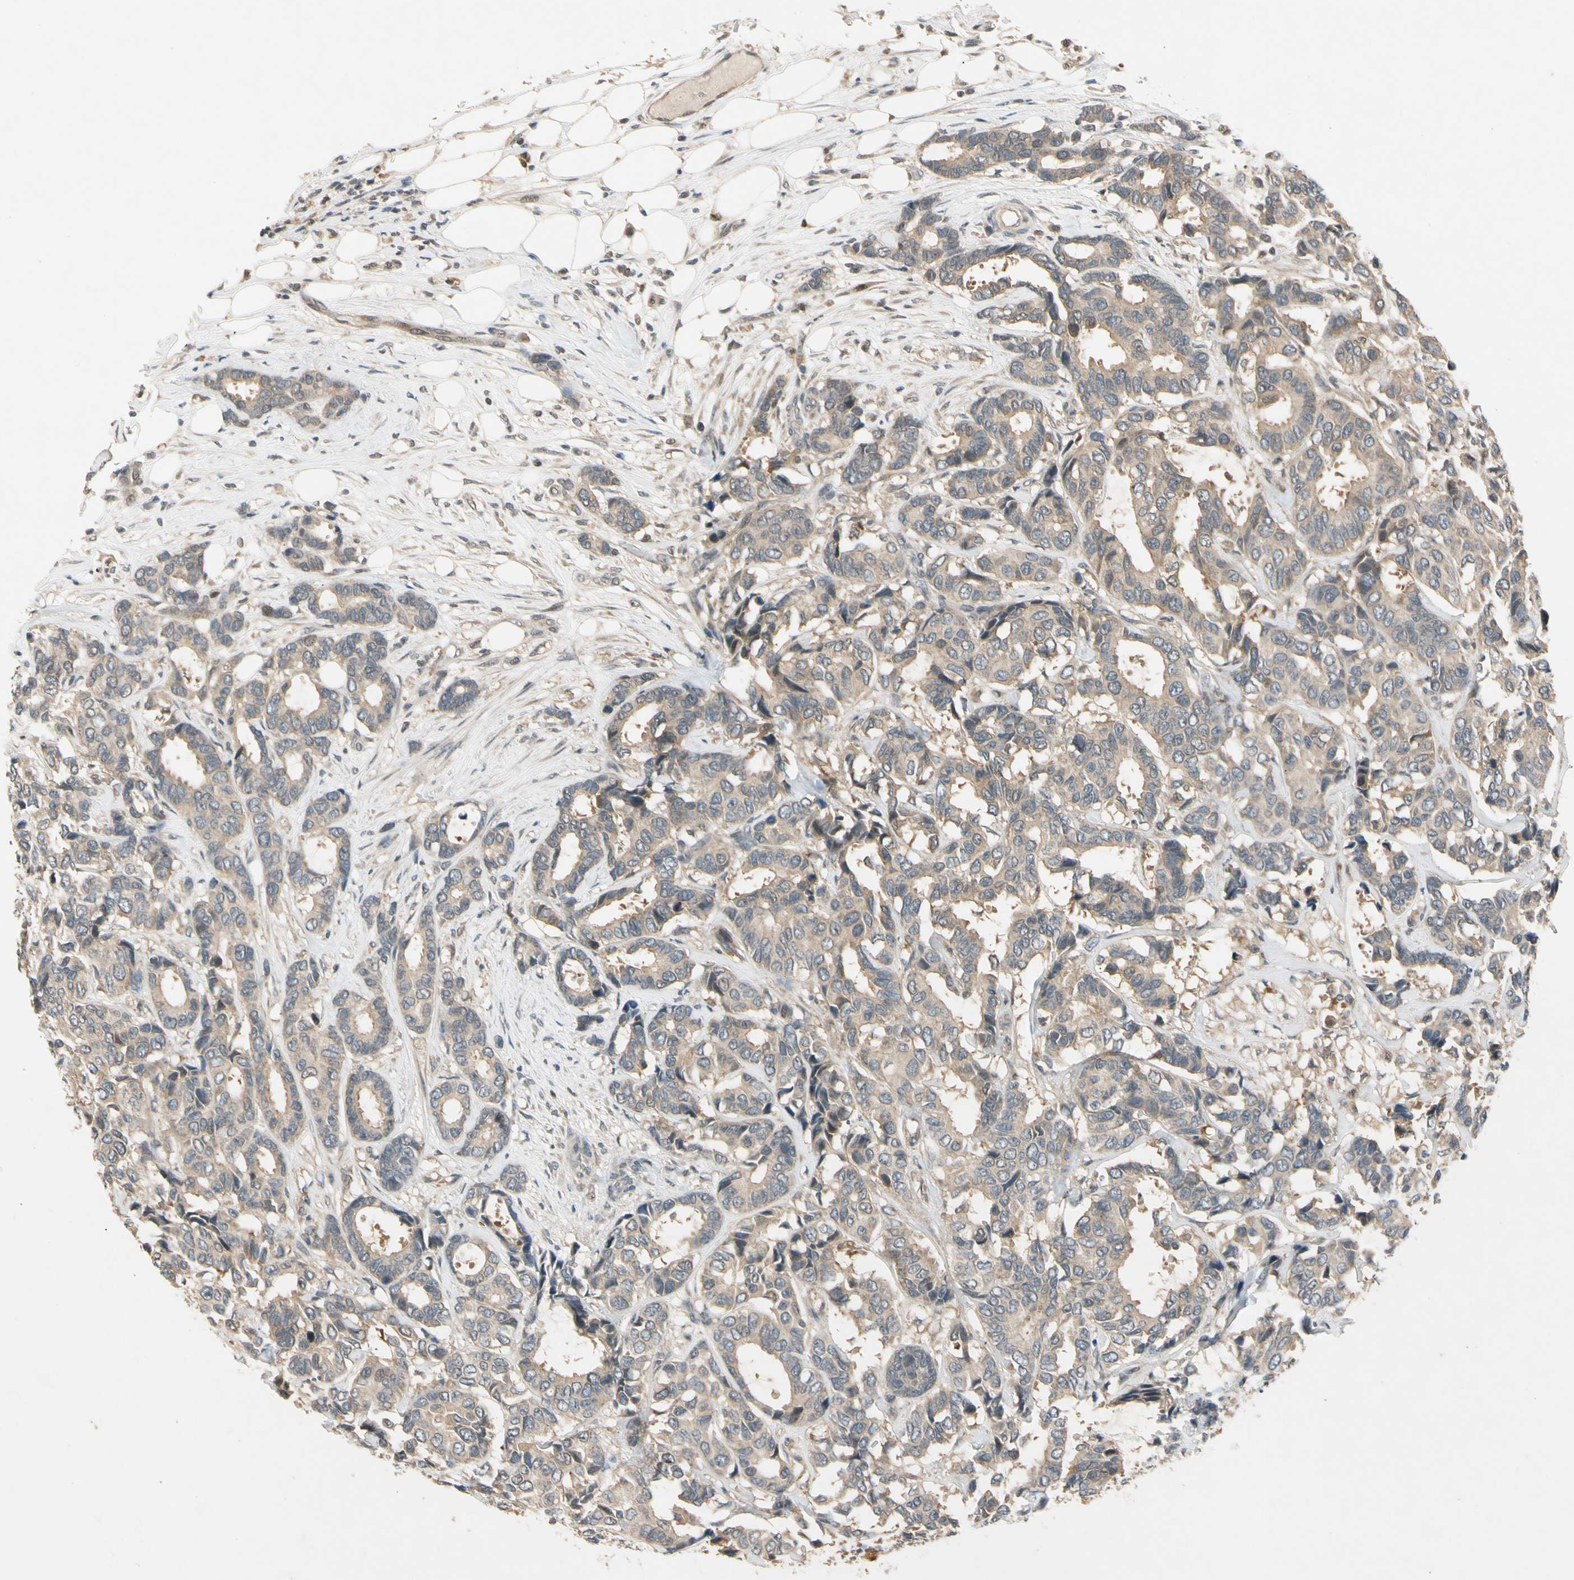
{"staining": {"intensity": "weak", "quantity": ">75%", "location": "cytoplasmic/membranous"}, "tissue": "breast cancer", "cell_type": "Tumor cells", "image_type": "cancer", "snomed": [{"axis": "morphology", "description": "Duct carcinoma"}, {"axis": "topography", "description": "Breast"}], "caption": "The micrograph exhibits staining of breast invasive ductal carcinoma, revealing weak cytoplasmic/membranous protein expression (brown color) within tumor cells.", "gene": "RIOX2", "patient": {"sex": "female", "age": 87}}